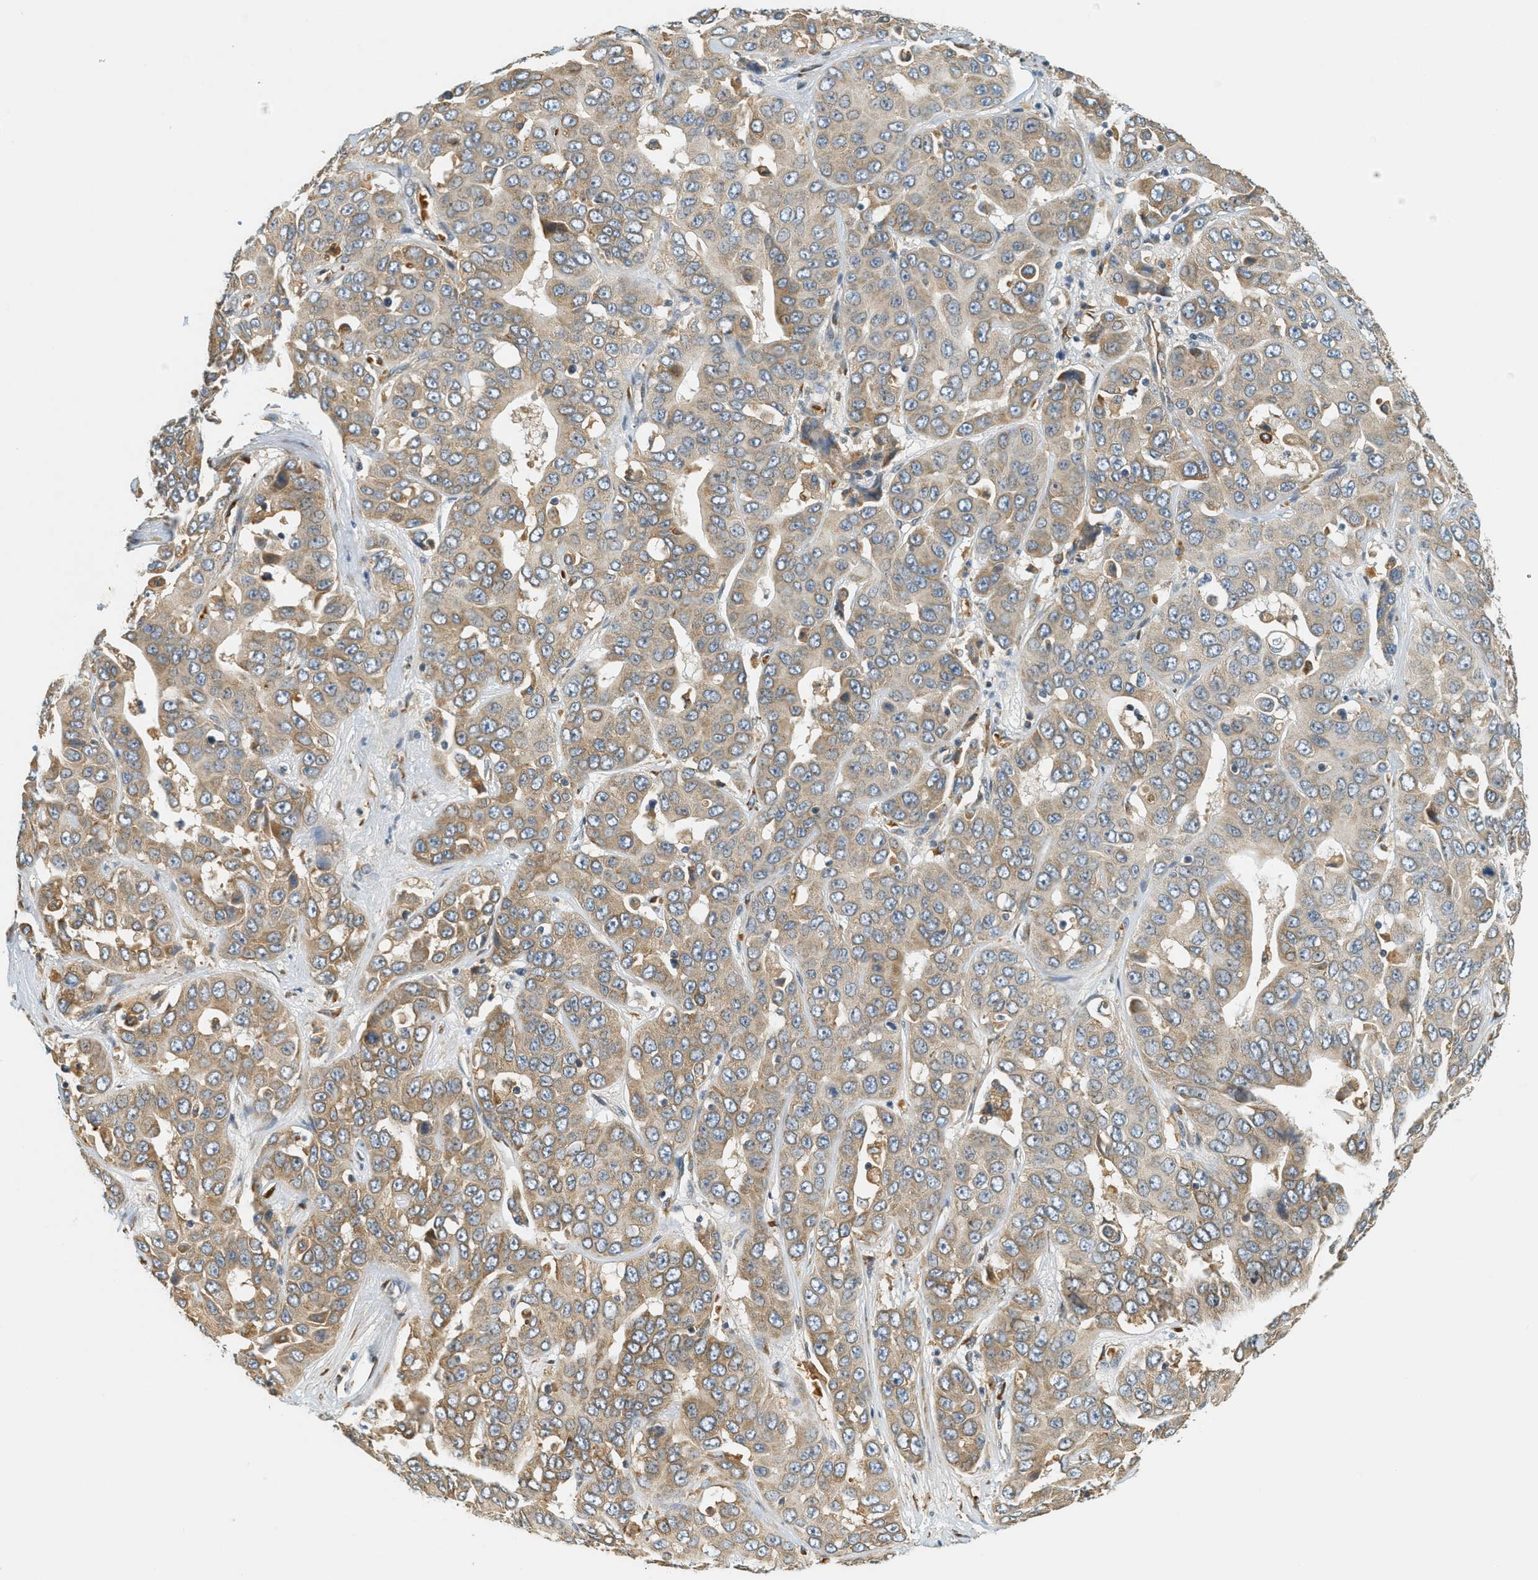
{"staining": {"intensity": "weak", "quantity": "25%-75%", "location": "cytoplasmic/membranous"}, "tissue": "liver cancer", "cell_type": "Tumor cells", "image_type": "cancer", "snomed": [{"axis": "morphology", "description": "Cholangiocarcinoma"}, {"axis": "topography", "description": "Liver"}], "caption": "Protein analysis of liver cancer tissue displays weak cytoplasmic/membranous positivity in about 25%-75% of tumor cells. (DAB IHC, brown staining for protein, blue staining for nuclei).", "gene": "PDK1", "patient": {"sex": "female", "age": 52}}